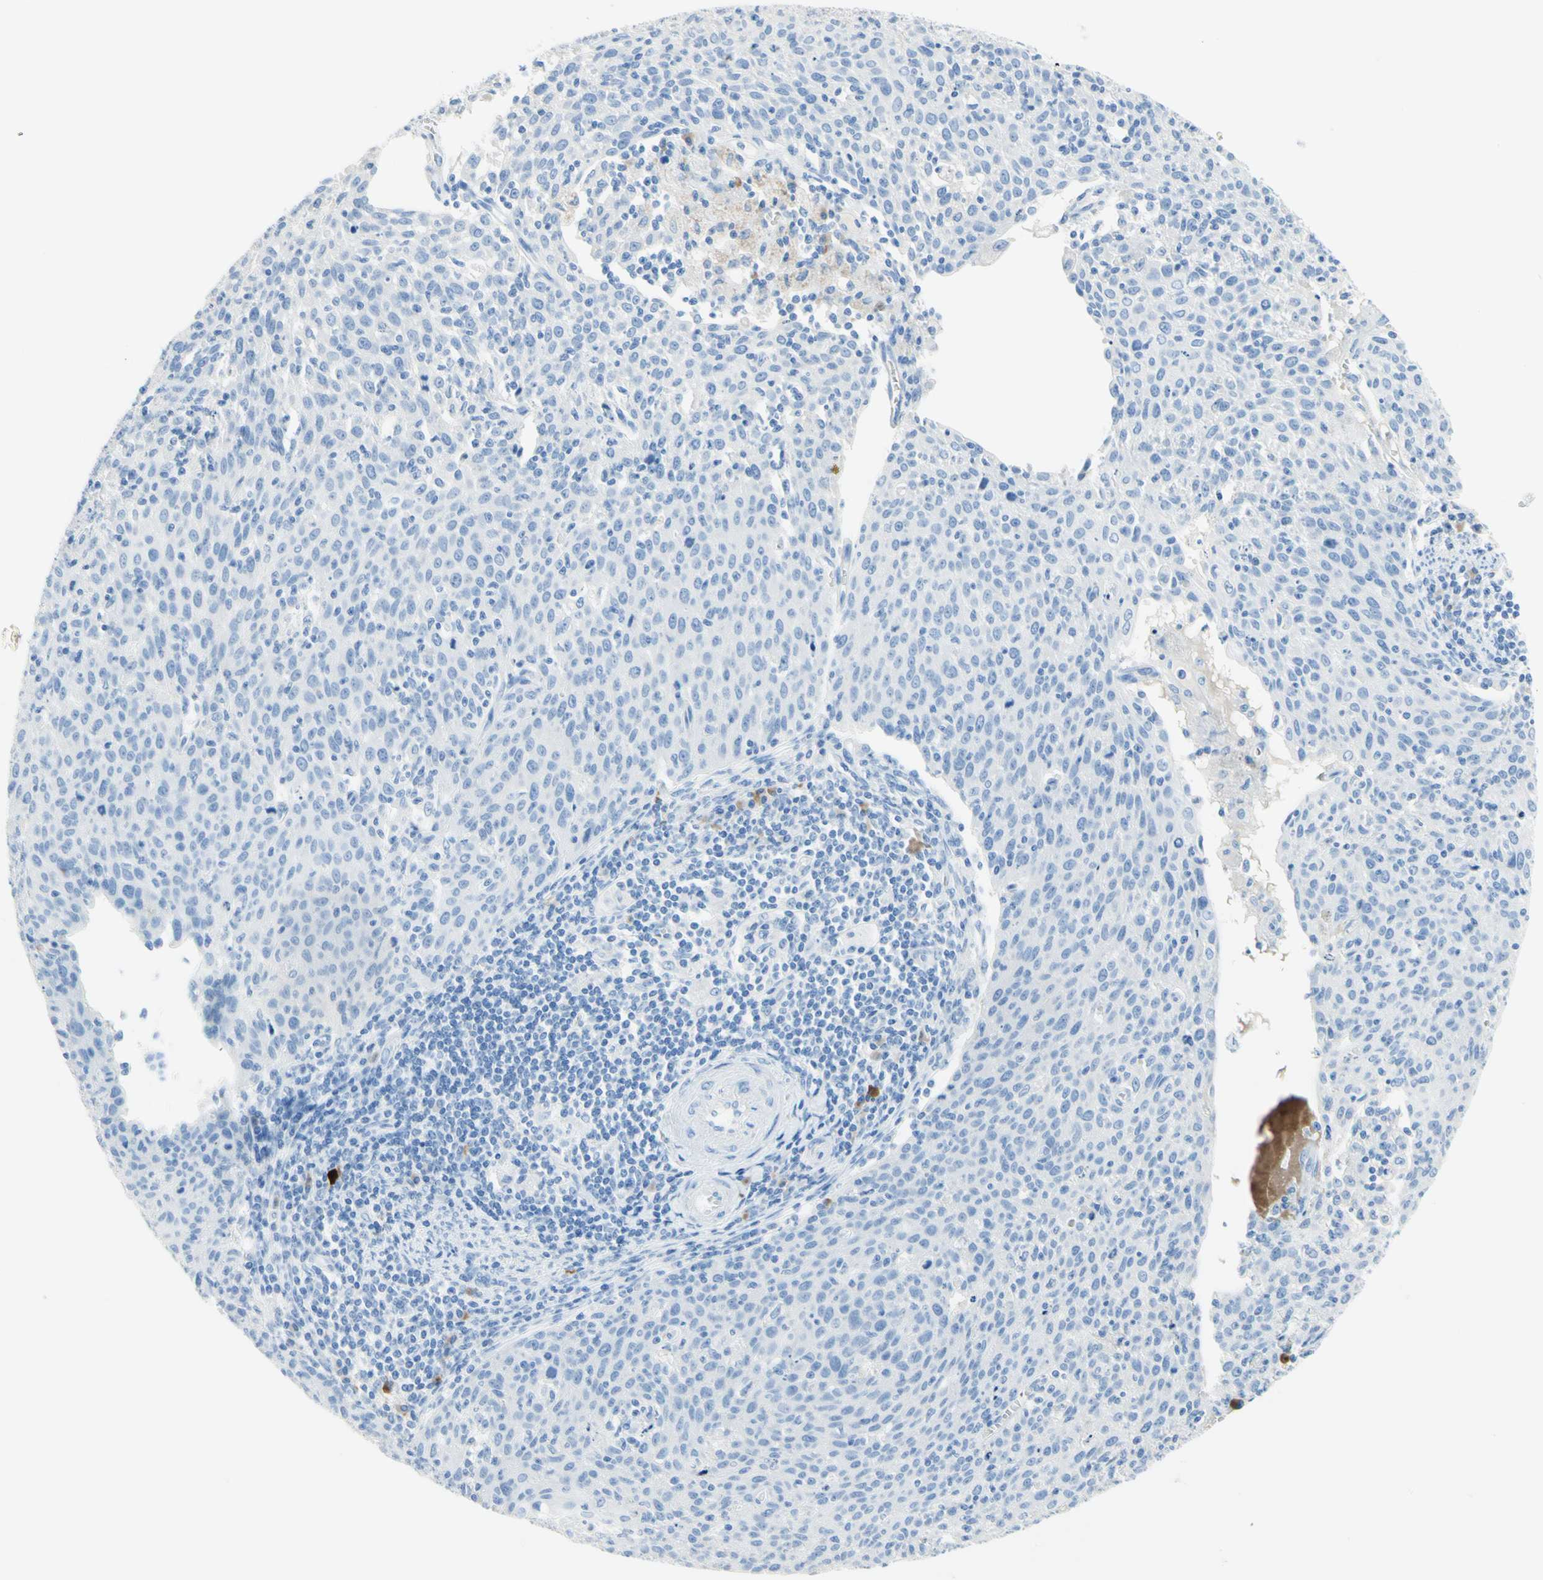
{"staining": {"intensity": "negative", "quantity": "none", "location": "none"}, "tissue": "cervical cancer", "cell_type": "Tumor cells", "image_type": "cancer", "snomed": [{"axis": "morphology", "description": "Squamous cell carcinoma, NOS"}, {"axis": "topography", "description": "Cervix"}], "caption": "Immunohistochemistry micrograph of human cervical cancer (squamous cell carcinoma) stained for a protein (brown), which shows no staining in tumor cells.", "gene": "IL6ST", "patient": {"sex": "female", "age": 38}}